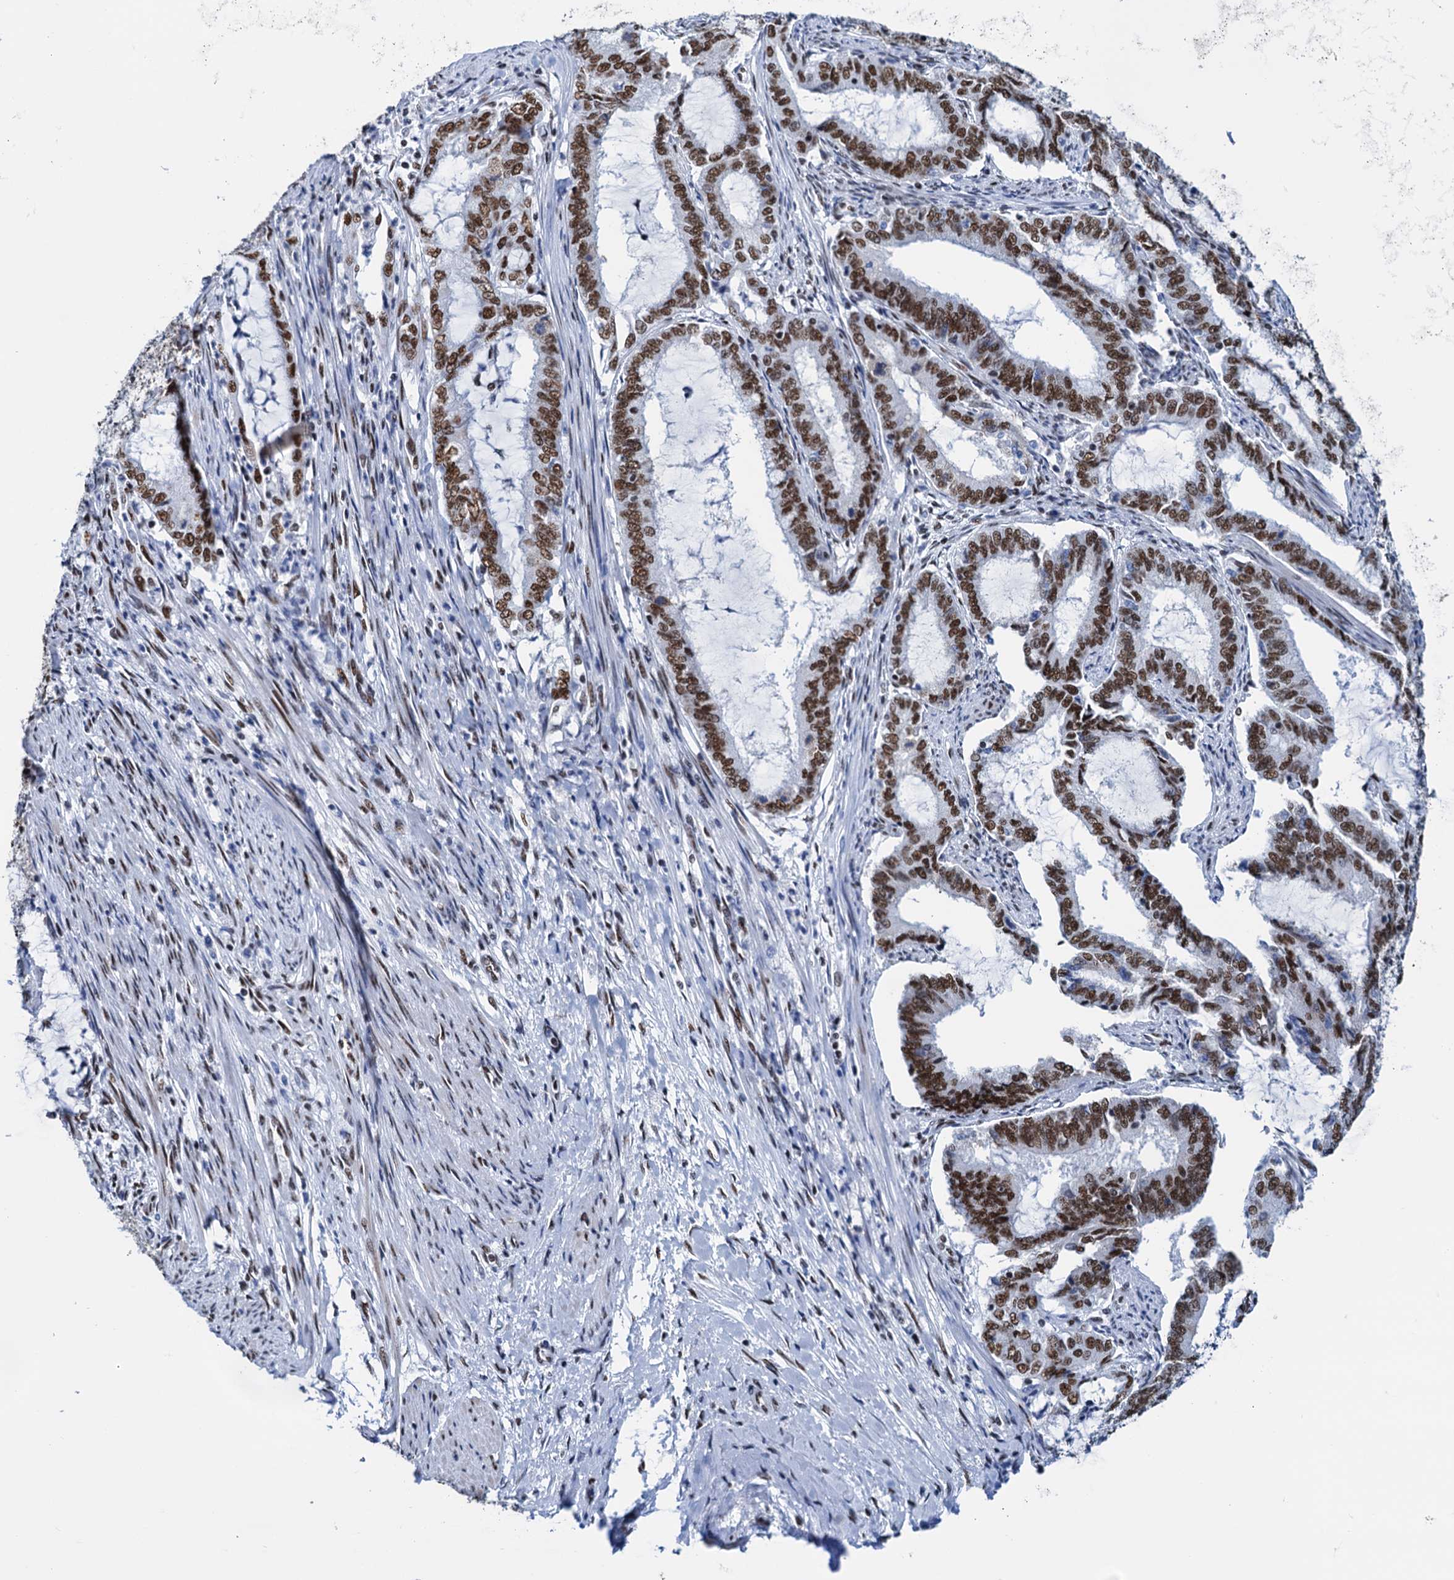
{"staining": {"intensity": "strong", "quantity": ">75%", "location": "nuclear"}, "tissue": "endometrial cancer", "cell_type": "Tumor cells", "image_type": "cancer", "snomed": [{"axis": "morphology", "description": "Adenocarcinoma, NOS"}, {"axis": "topography", "description": "Endometrium"}], "caption": "Tumor cells show high levels of strong nuclear positivity in approximately >75% of cells in human endometrial cancer (adenocarcinoma).", "gene": "SLTM", "patient": {"sex": "female", "age": 51}}